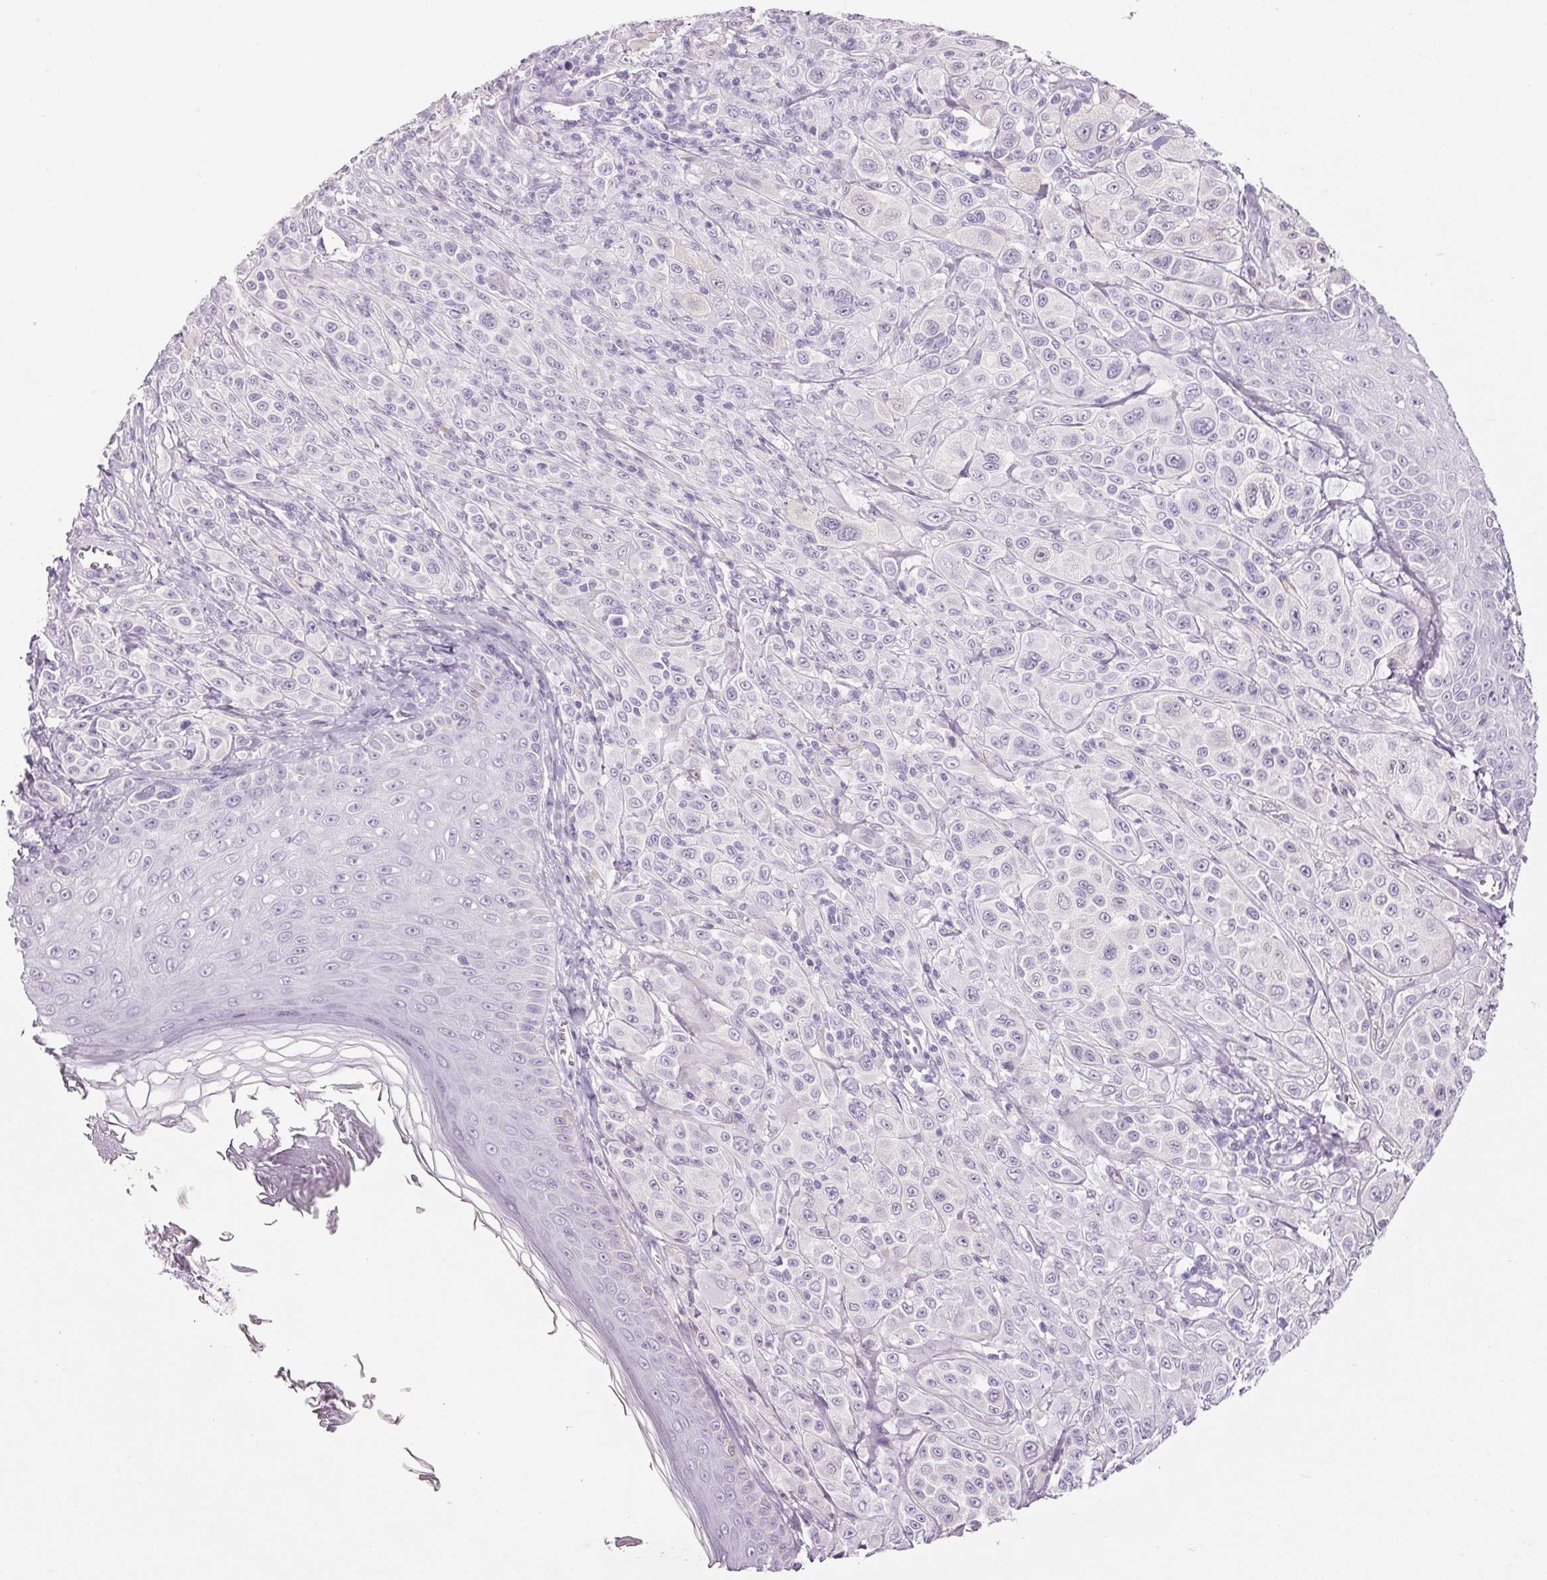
{"staining": {"intensity": "negative", "quantity": "none", "location": "none"}, "tissue": "melanoma", "cell_type": "Tumor cells", "image_type": "cancer", "snomed": [{"axis": "morphology", "description": "Malignant melanoma, NOS"}, {"axis": "topography", "description": "Skin"}], "caption": "IHC histopathology image of human malignant melanoma stained for a protein (brown), which reveals no expression in tumor cells. Nuclei are stained in blue.", "gene": "PPP1R1A", "patient": {"sex": "male", "age": 67}}